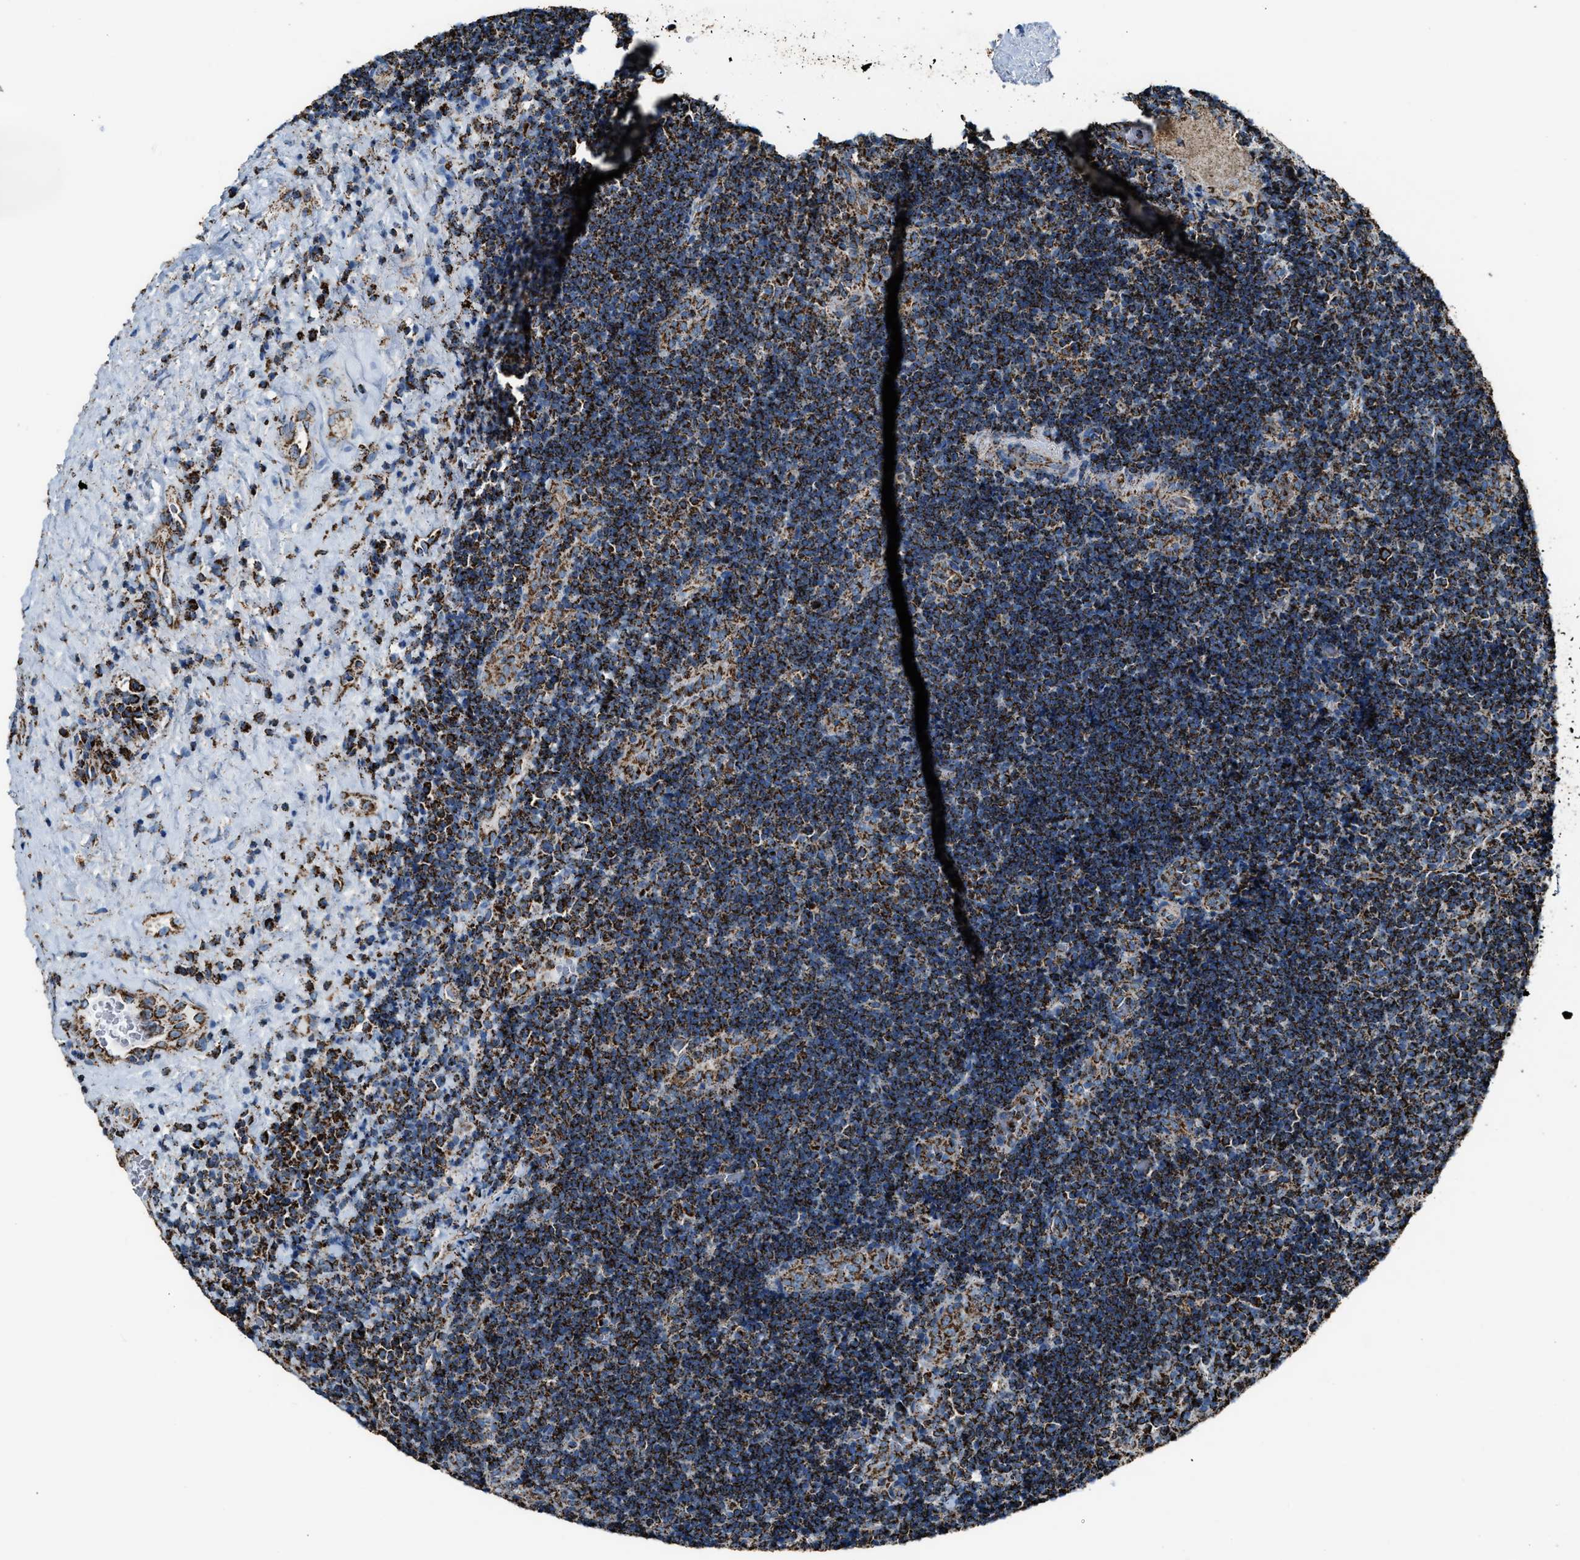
{"staining": {"intensity": "strong", "quantity": ">75%", "location": "cytoplasmic/membranous"}, "tissue": "lymphoma", "cell_type": "Tumor cells", "image_type": "cancer", "snomed": [{"axis": "morphology", "description": "Malignant lymphoma, non-Hodgkin's type, High grade"}, {"axis": "topography", "description": "Tonsil"}], "caption": "Brown immunohistochemical staining in lymphoma exhibits strong cytoplasmic/membranous staining in about >75% of tumor cells. The protein is shown in brown color, while the nuclei are stained blue.", "gene": "MDH2", "patient": {"sex": "female", "age": 36}}